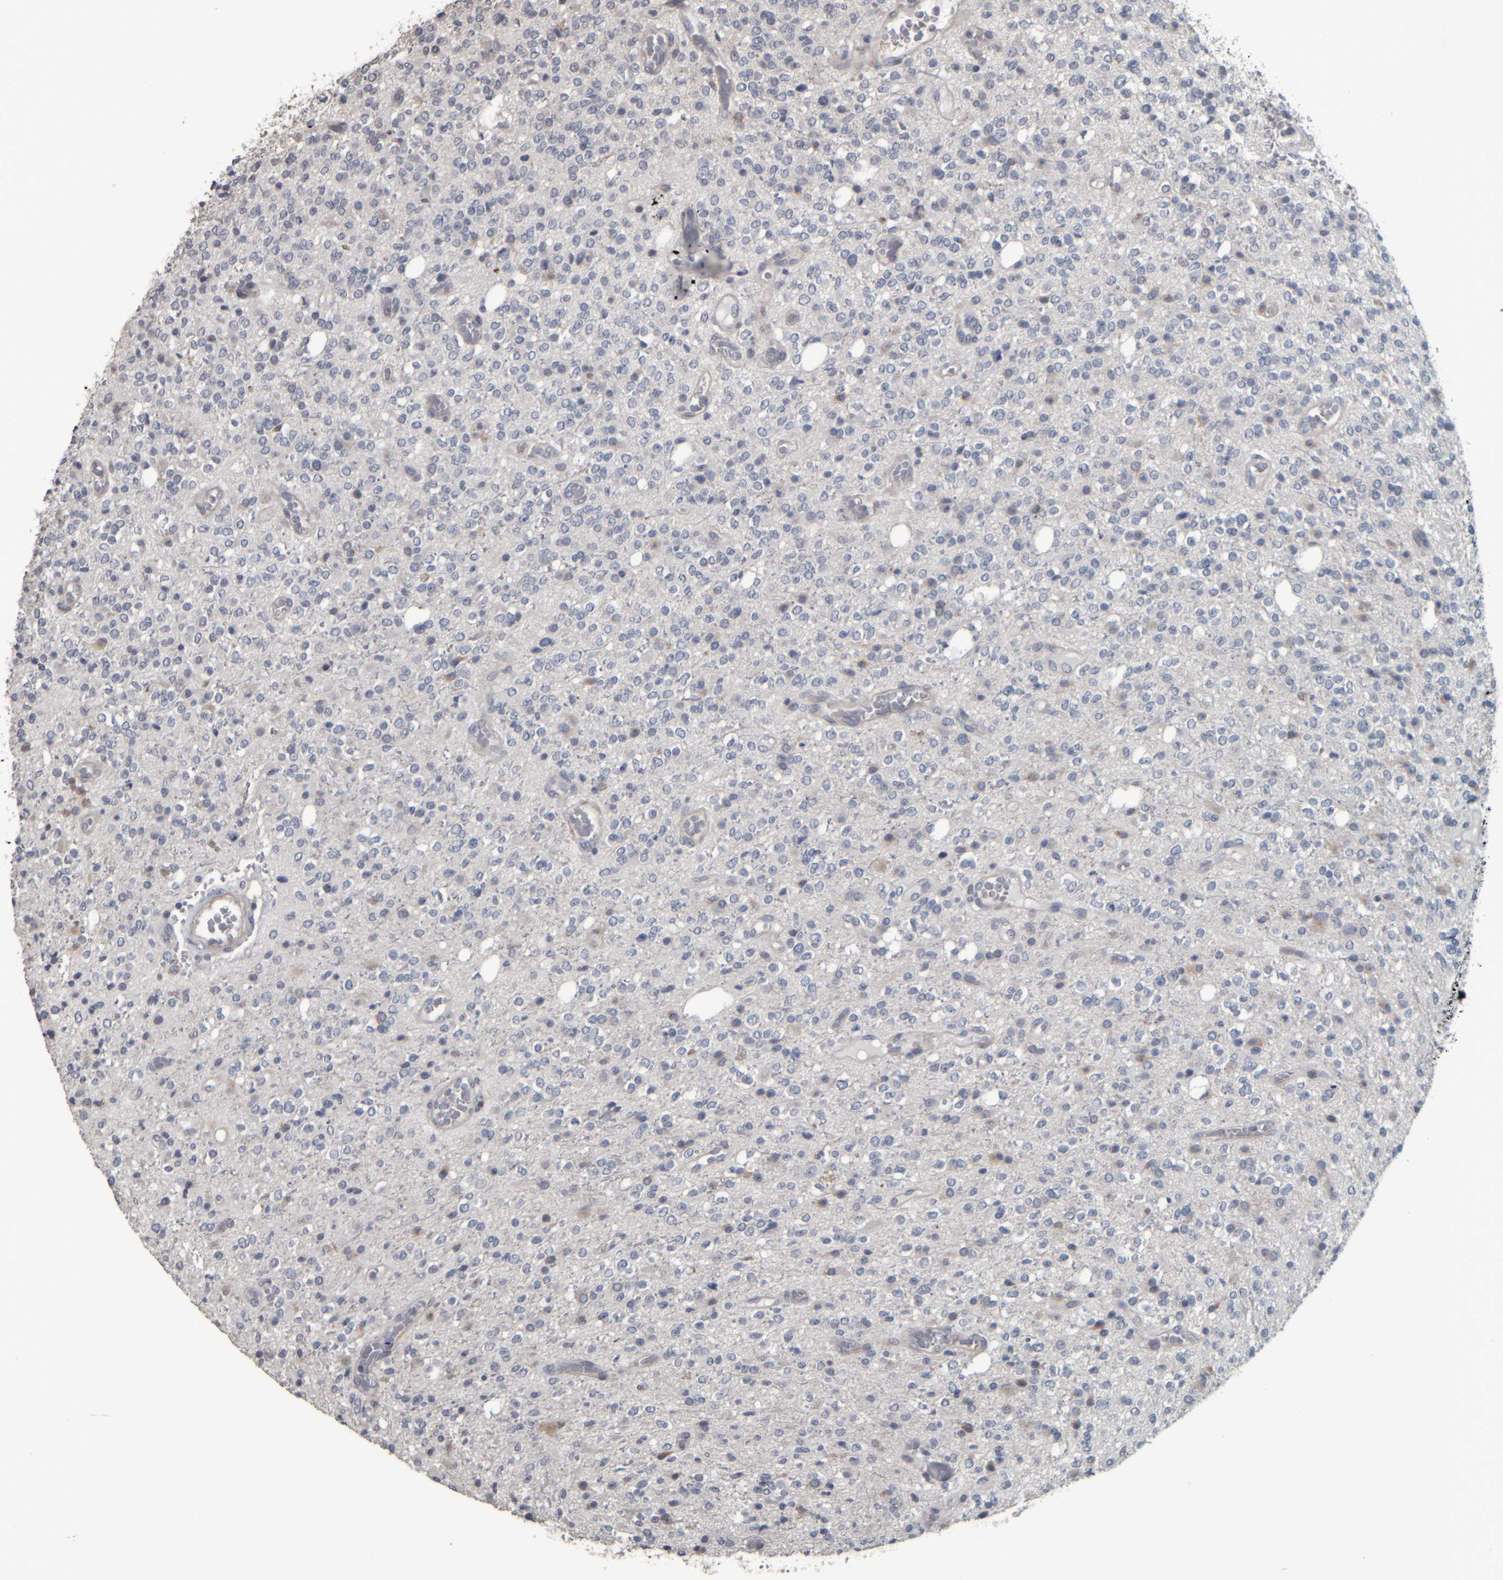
{"staining": {"intensity": "negative", "quantity": "none", "location": "none"}, "tissue": "glioma", "cell_type": "Tumor cells", "image_type": "cancer", "snomed": [{"axis": "morphology", "description": "Glioma, malignant, High grade"}, {"axis": "topography", "description": "Brain"}], "caption": "An IHC image of glioma is shown. There is no staining in tumor cells of glioma.", "gene": "CAVIN4", "patient": {"sex": "male", "age": 34}}